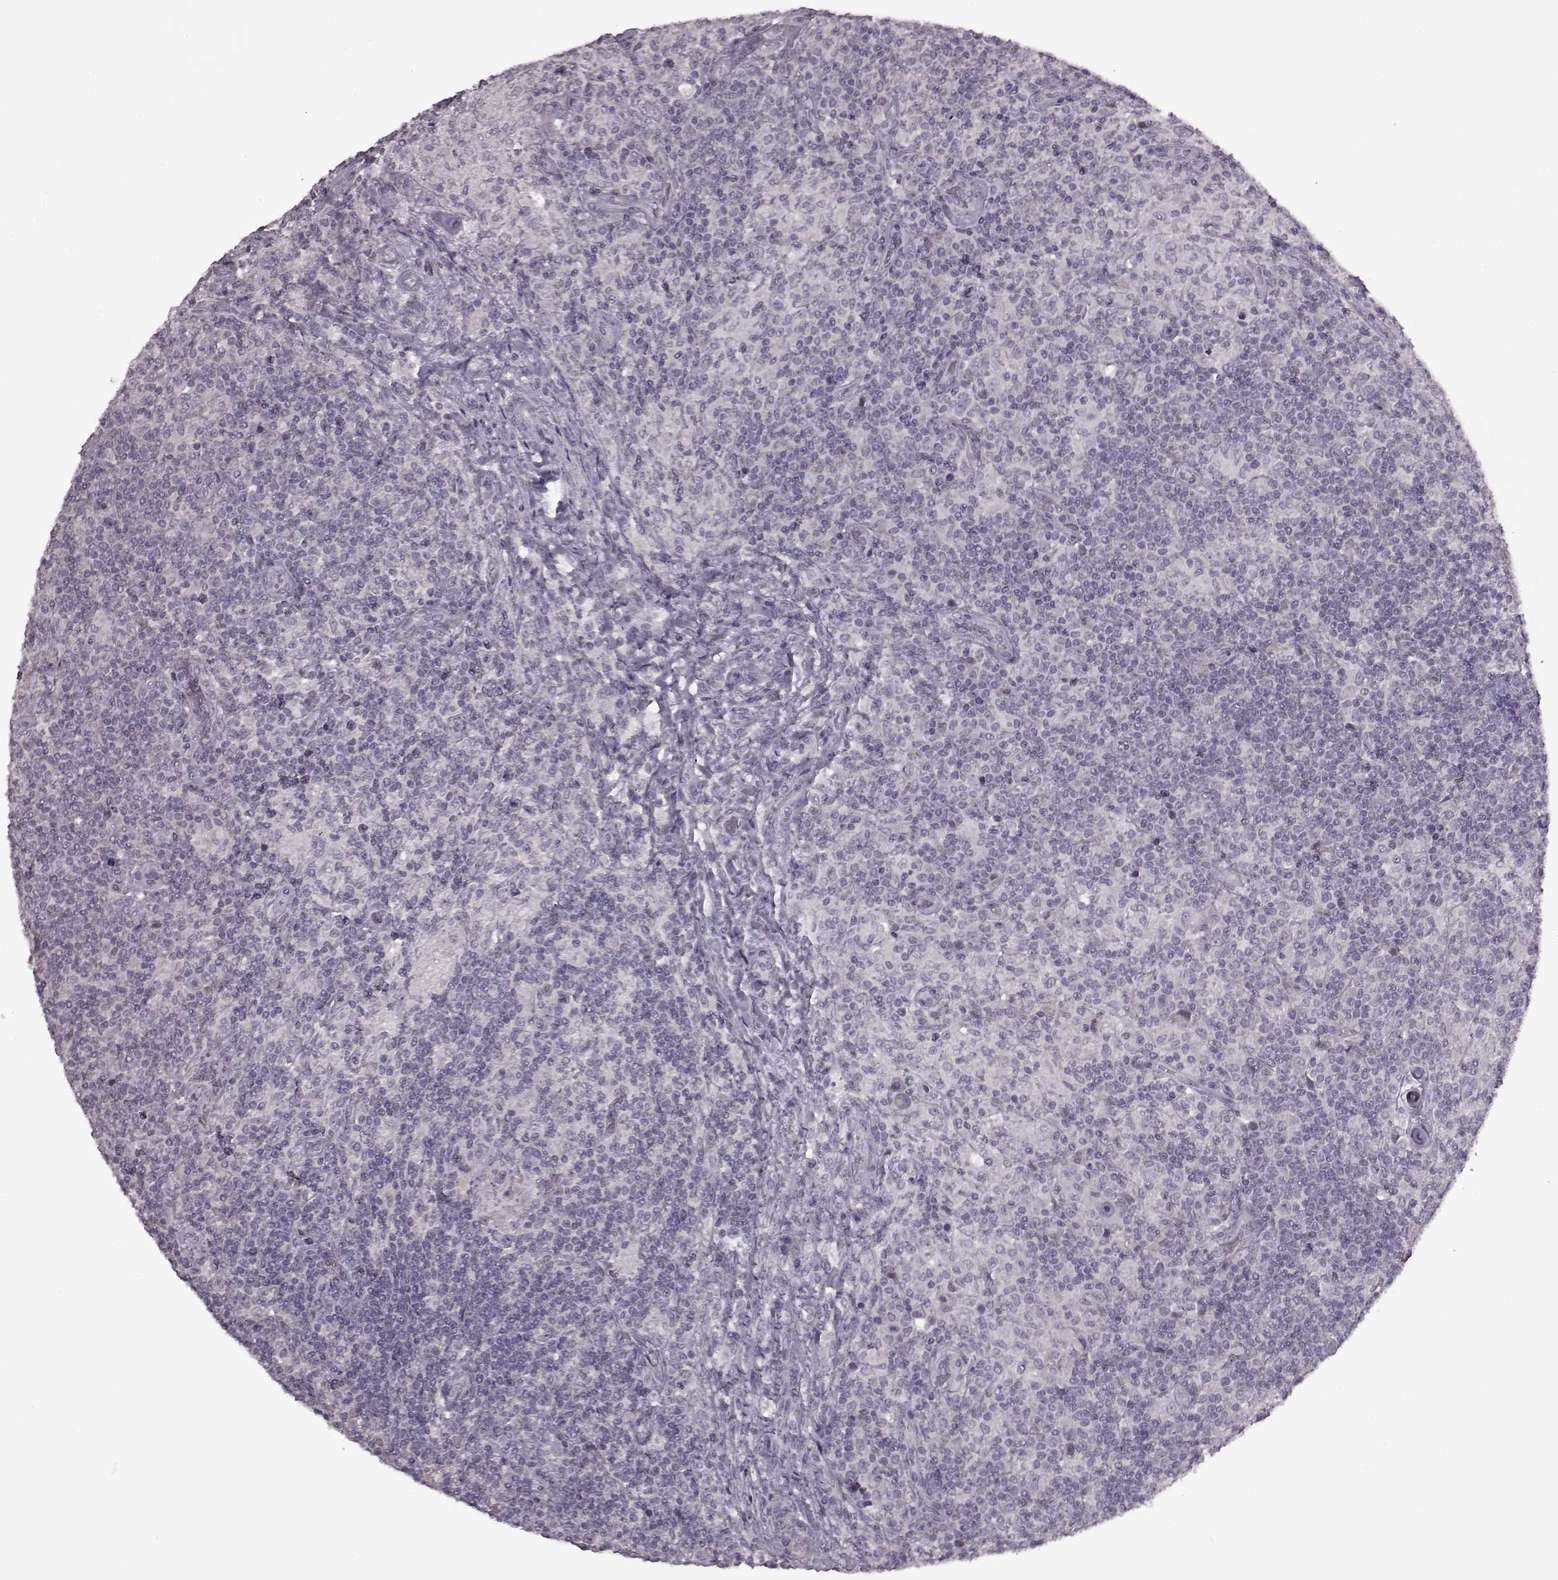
{"staining": {"intensity": "negative", "quantity": "none", "location": "none"}, "tissue": "lymphoma", "cell_type": "Tumor cells", "image_type": "cancer", "snomed": [{"axis": "morphology", "description": "Hodgkin's disease, NOS"}, {"axis": "topography", "description": "Lymph node"}], "caption": "DAB immunohistochemical staining of human lymphoma shows no significant expression in tumor cells.", "gene": "LHB", "patient": {"sex": "male", "age": 70}}